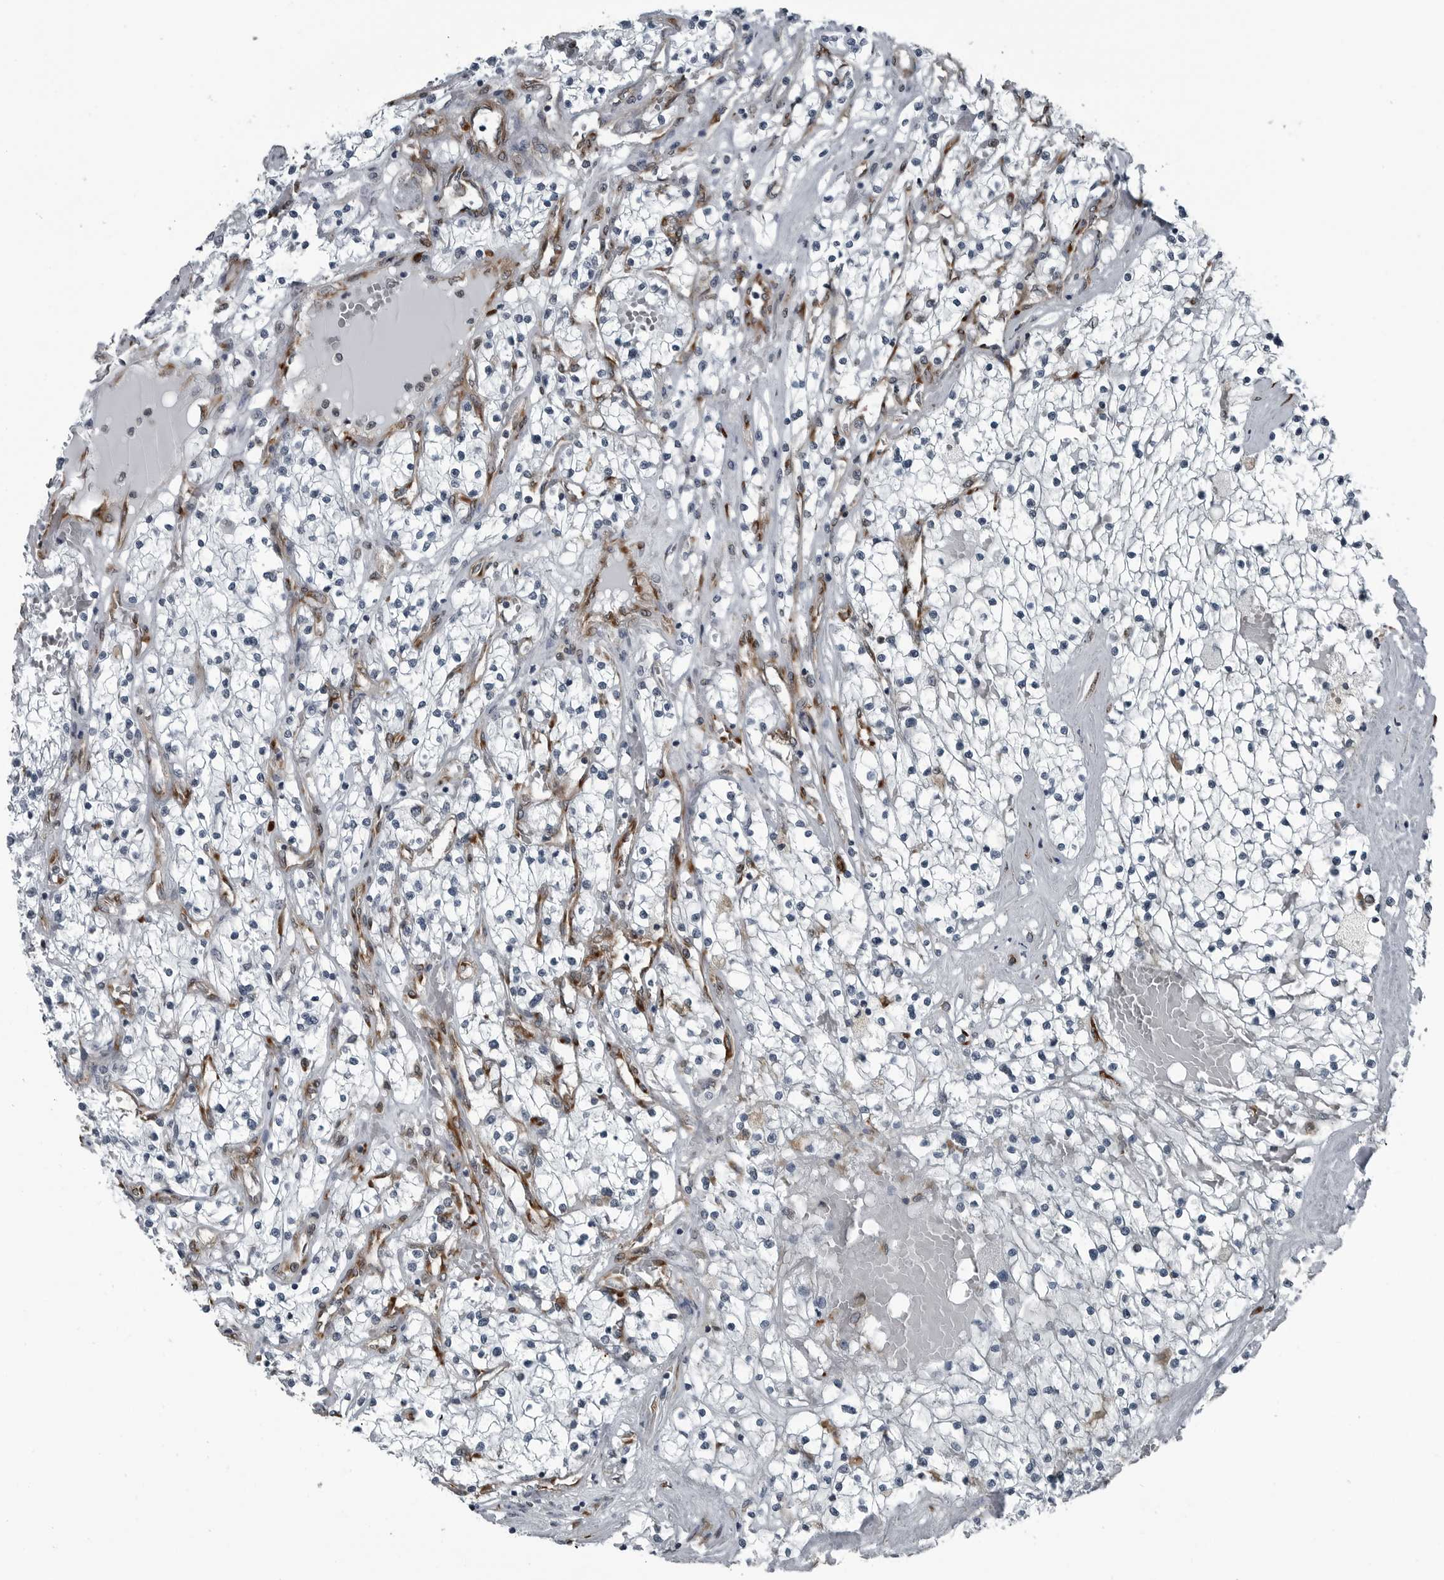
{"staining": {"intensity": "negative", "quantity": "none", "location": "none"}, "tissue": "renal cancer", "cell_type": "Tumor cells", "image_type": "cancer", "snomed": [{"axis": "morphology", "description": "Normal tissue, NOS"}, {"axis": "morphology", "description": "Adenocarcinoma, NOS"}, {"axis": "topography", "description": "Kidney"}], "caption": "This is an immunohistochemistry (IHC) photomicrograph of human renal adenocarcinoma. There is no staining in tumor cells.", "gene": "CEP85", "patient": {"sex": "male", "age": 68}}